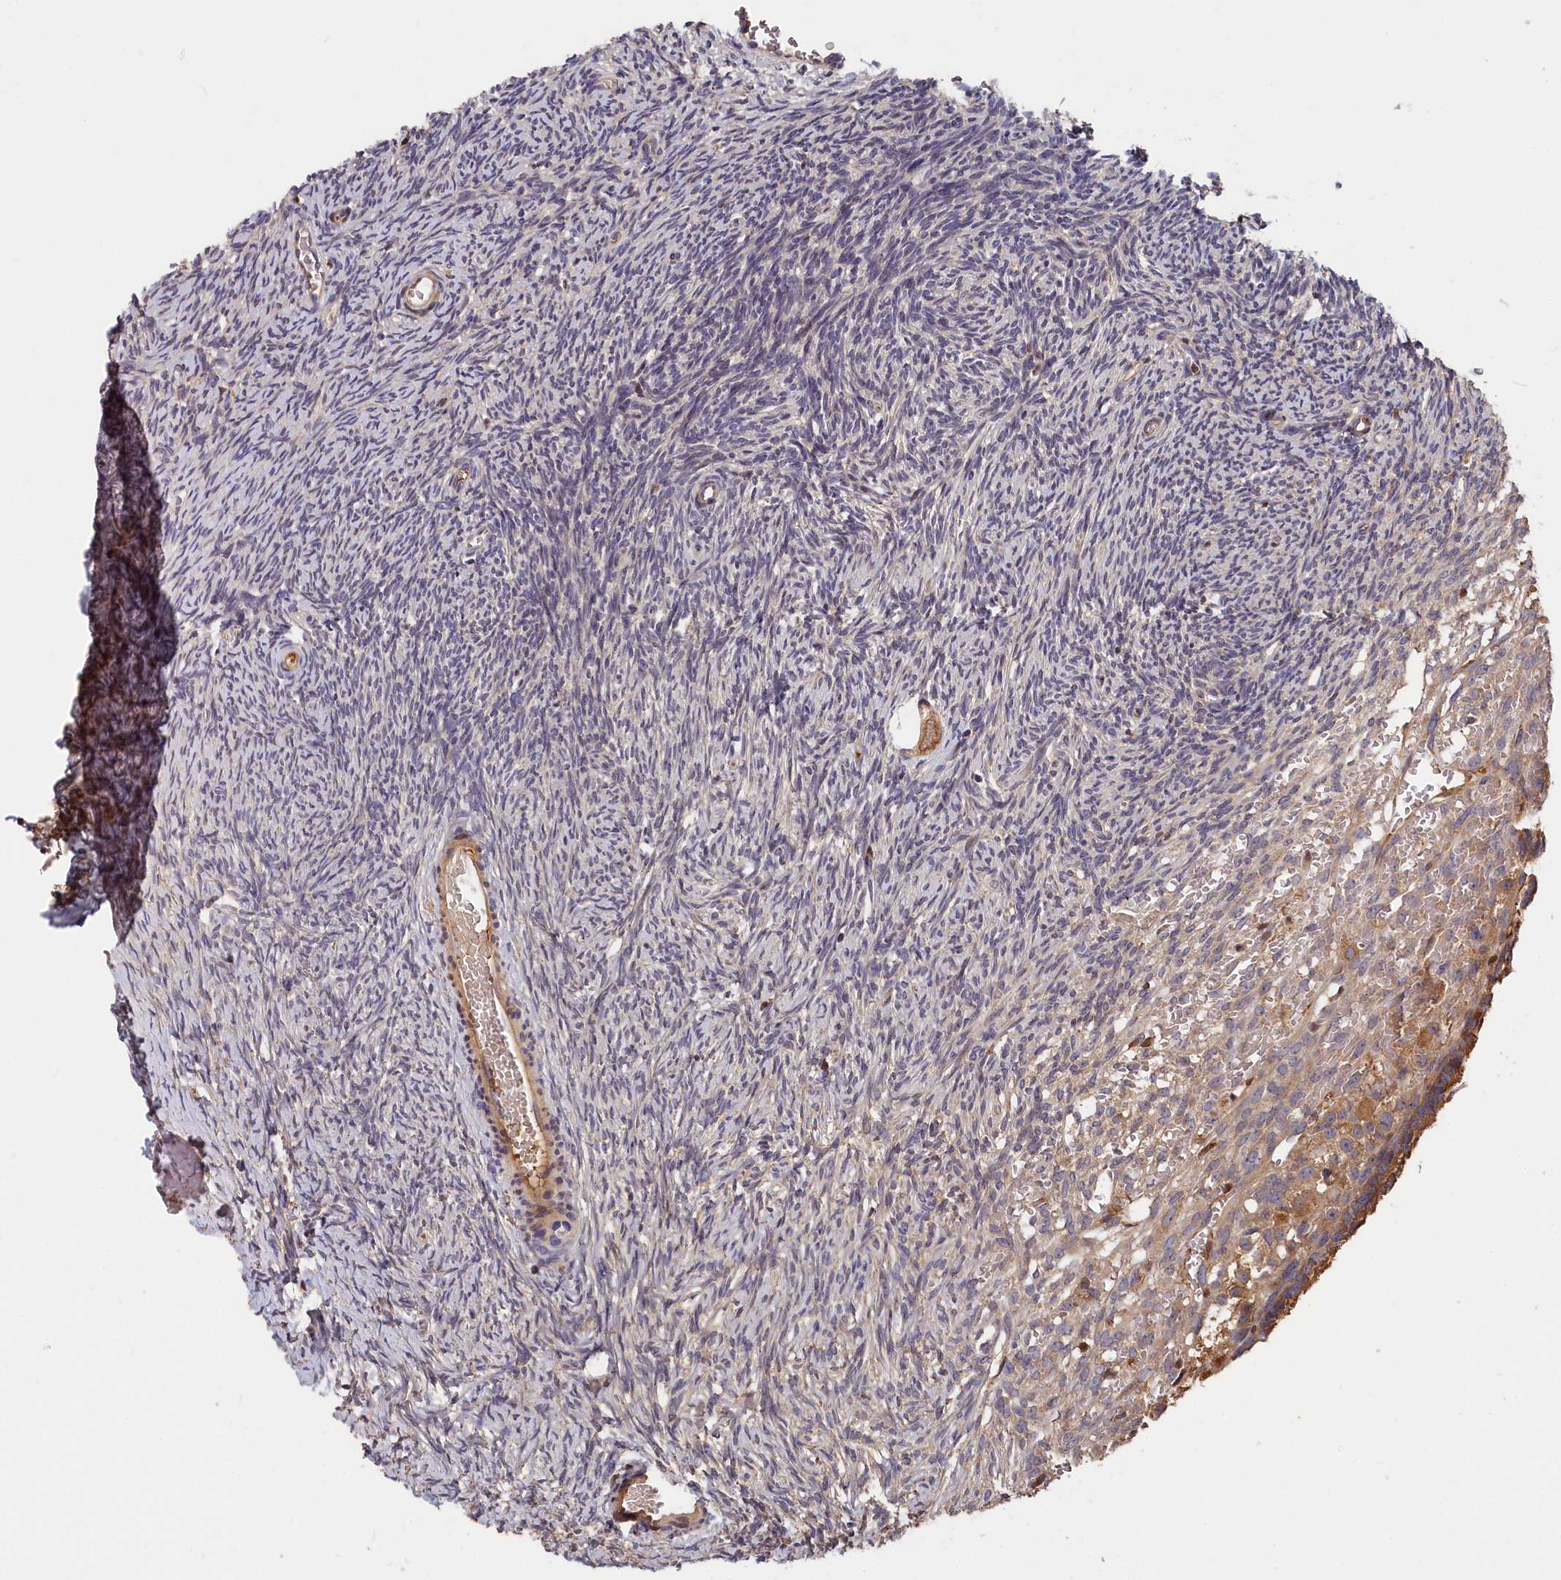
{"staining": {"intensity": "moderate", "quantity": ">75%", "location": "cytoplasmic/membranous"}, "tissue": "ovary", "cell_type": "Follicle cells", "image_type": "normal", "snomed": [{"axis": "morphology", "description": "Normal tissue, NOS"}, {"axis": "topography", "description": "Ovary"}], "caption": "Moderate cytoplasmic/membranous positivity for a protein is seen in about >75% of follicle cells of unremarkable ovary using IHC.", "gene": "ITIH1", "patient": {"sex": "female", "age": 39}}